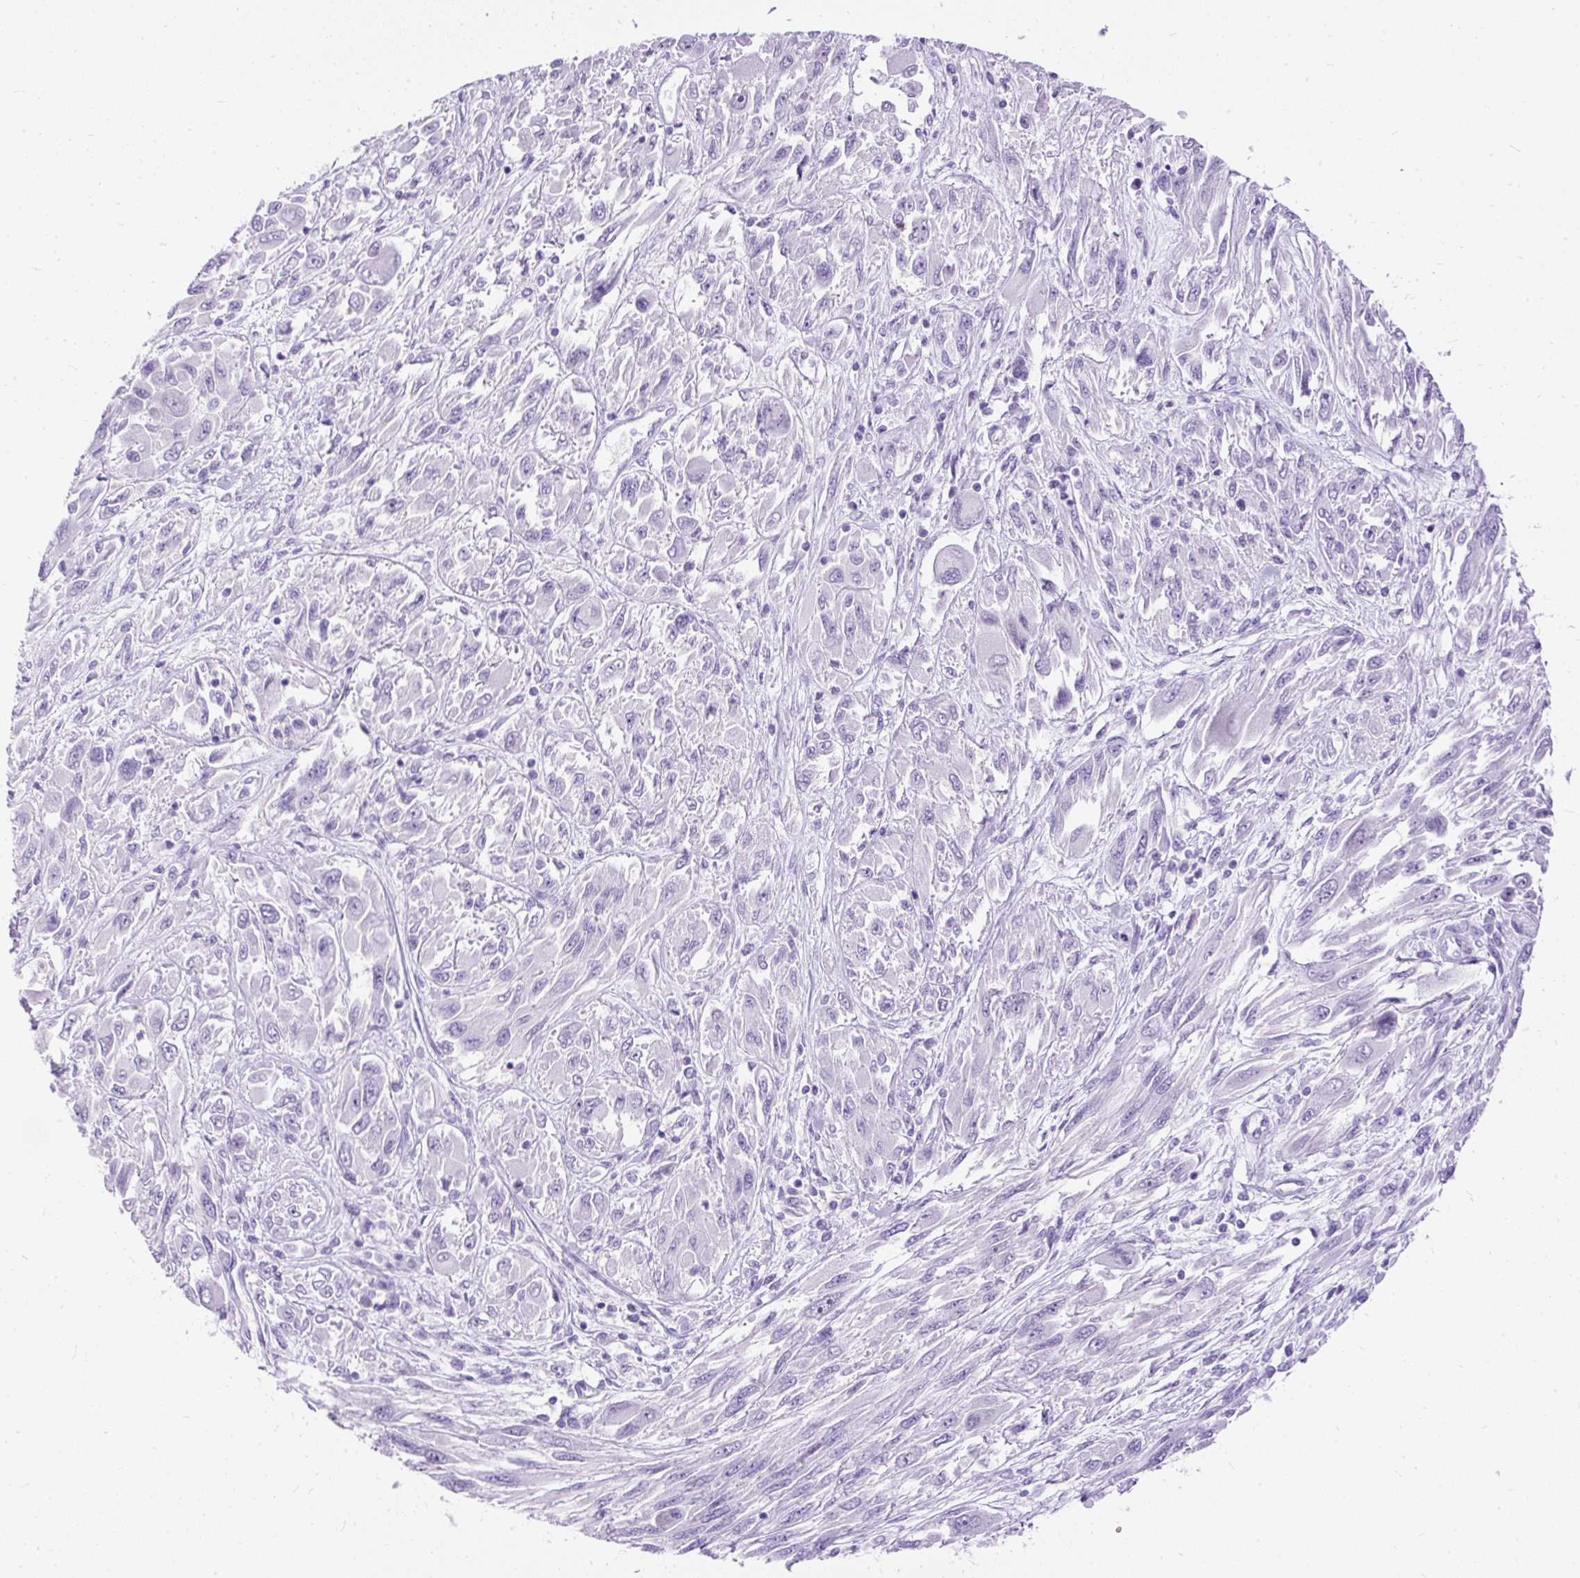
{"staining": {"intensity": "negative", "quantity": "none", "location": "none"}, "tissue": "melanoma", "cell_type": "Tumor cells", "image_type": "cancer", "snomed": [{"axis": "morphology", "description": "Malignant melanoma, NOS"}, {"axis": "topography", "description": "Skin"}], "caption": "This is a histopathology image of immunohistochemistry staining of malignant melanoma, which shows no expression in tumor cells.", "gene": "HEY1", "patient": {"sex": "female", "age": 91}}